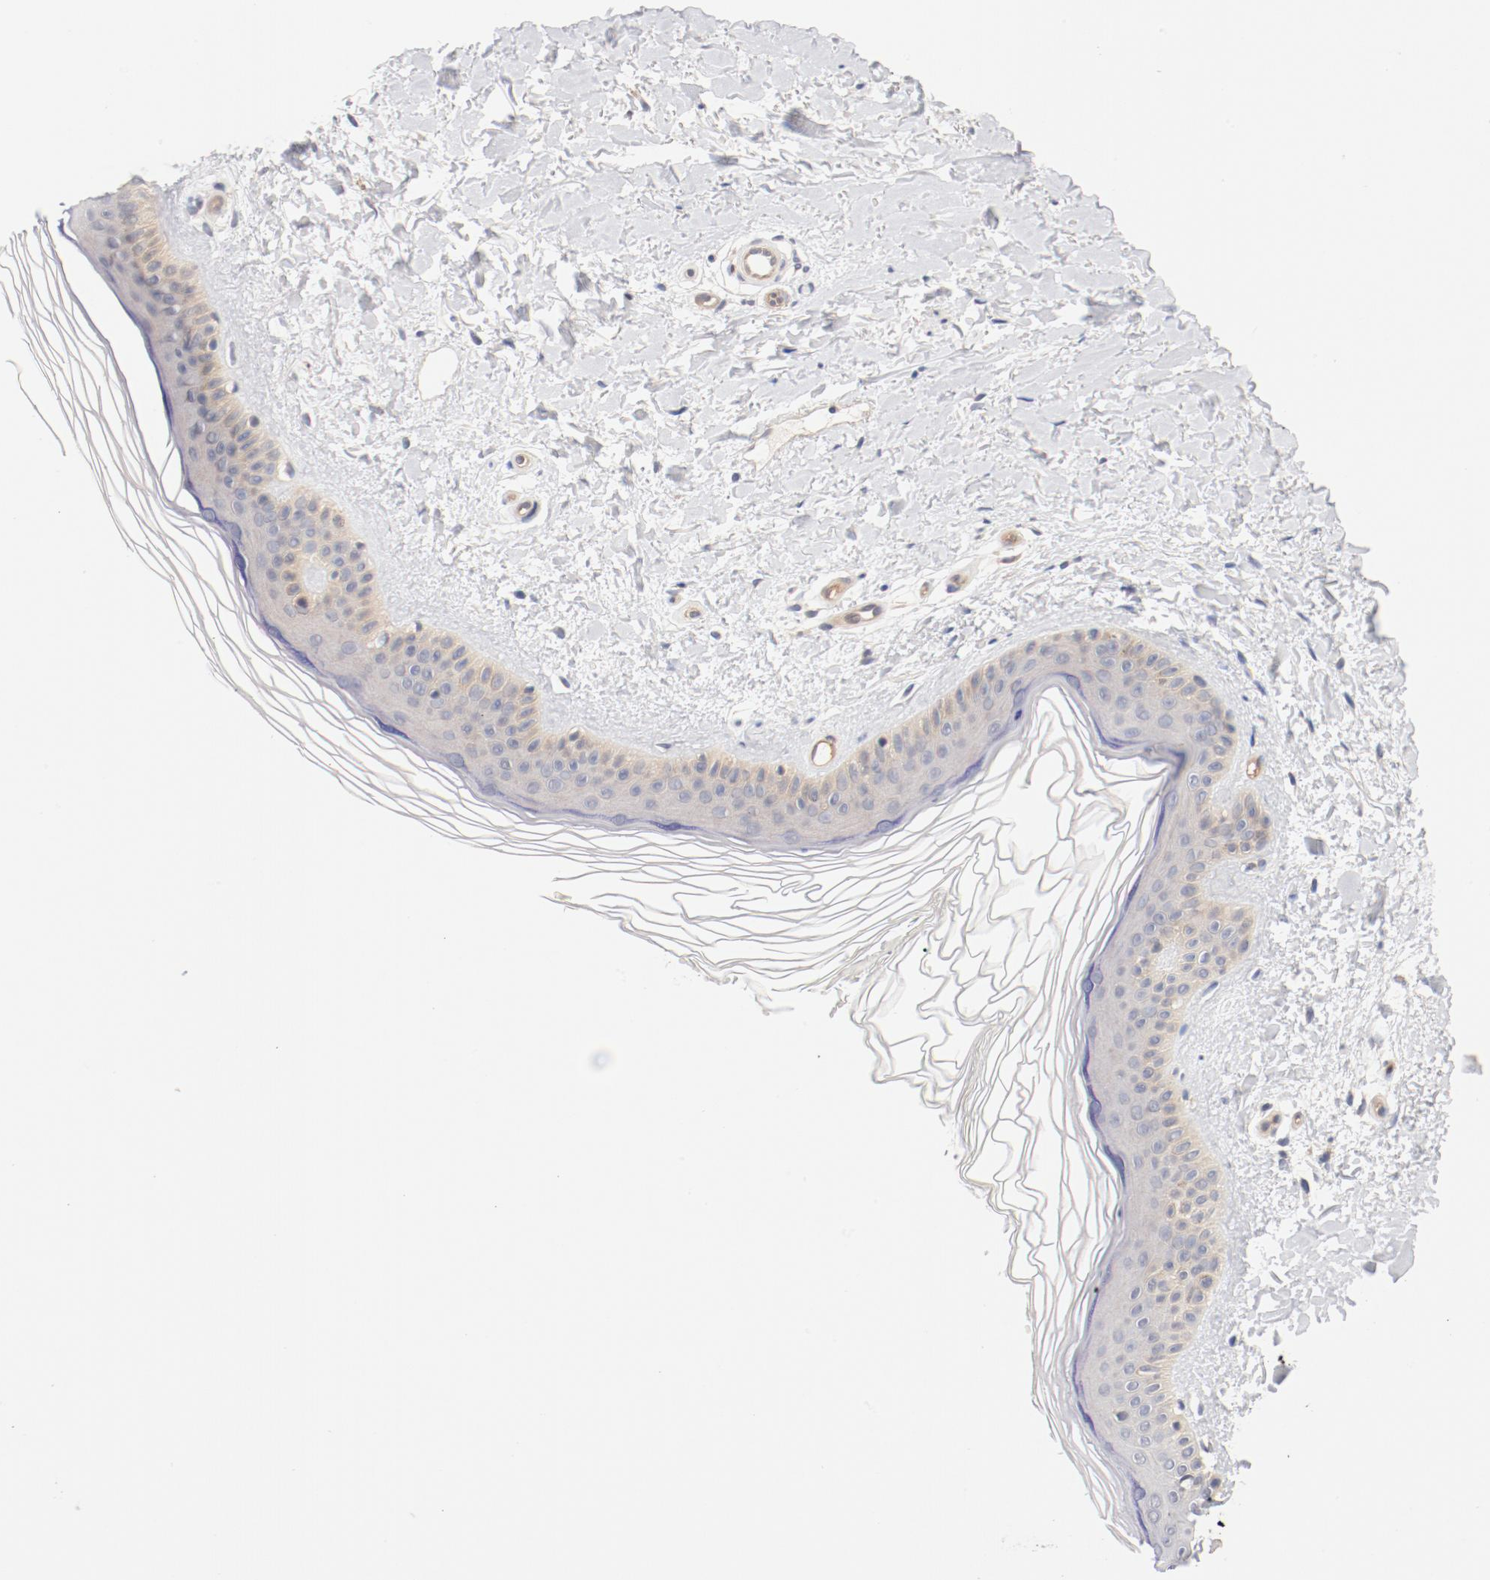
{"staining": {"intensity": "weak", "quantity": "25%-75%", "location": "cytoplasmic/membranous"}, "tissue": "skin", "cell_type": "Fibroblasts", "image_type": "normal", "snomed": [{"axis": "morphology", "description": "Normal tissue, NOS"}, {"axis": "topography", "description": "Skin"}], "caption": "Fibroblasts reveal low levels of weak cytoplasmic/membranous staining in about 25%-75% of cells in unremarkable skin.", "gene": "ZNF267", "patient": {"sex": "female", "age": 19}}